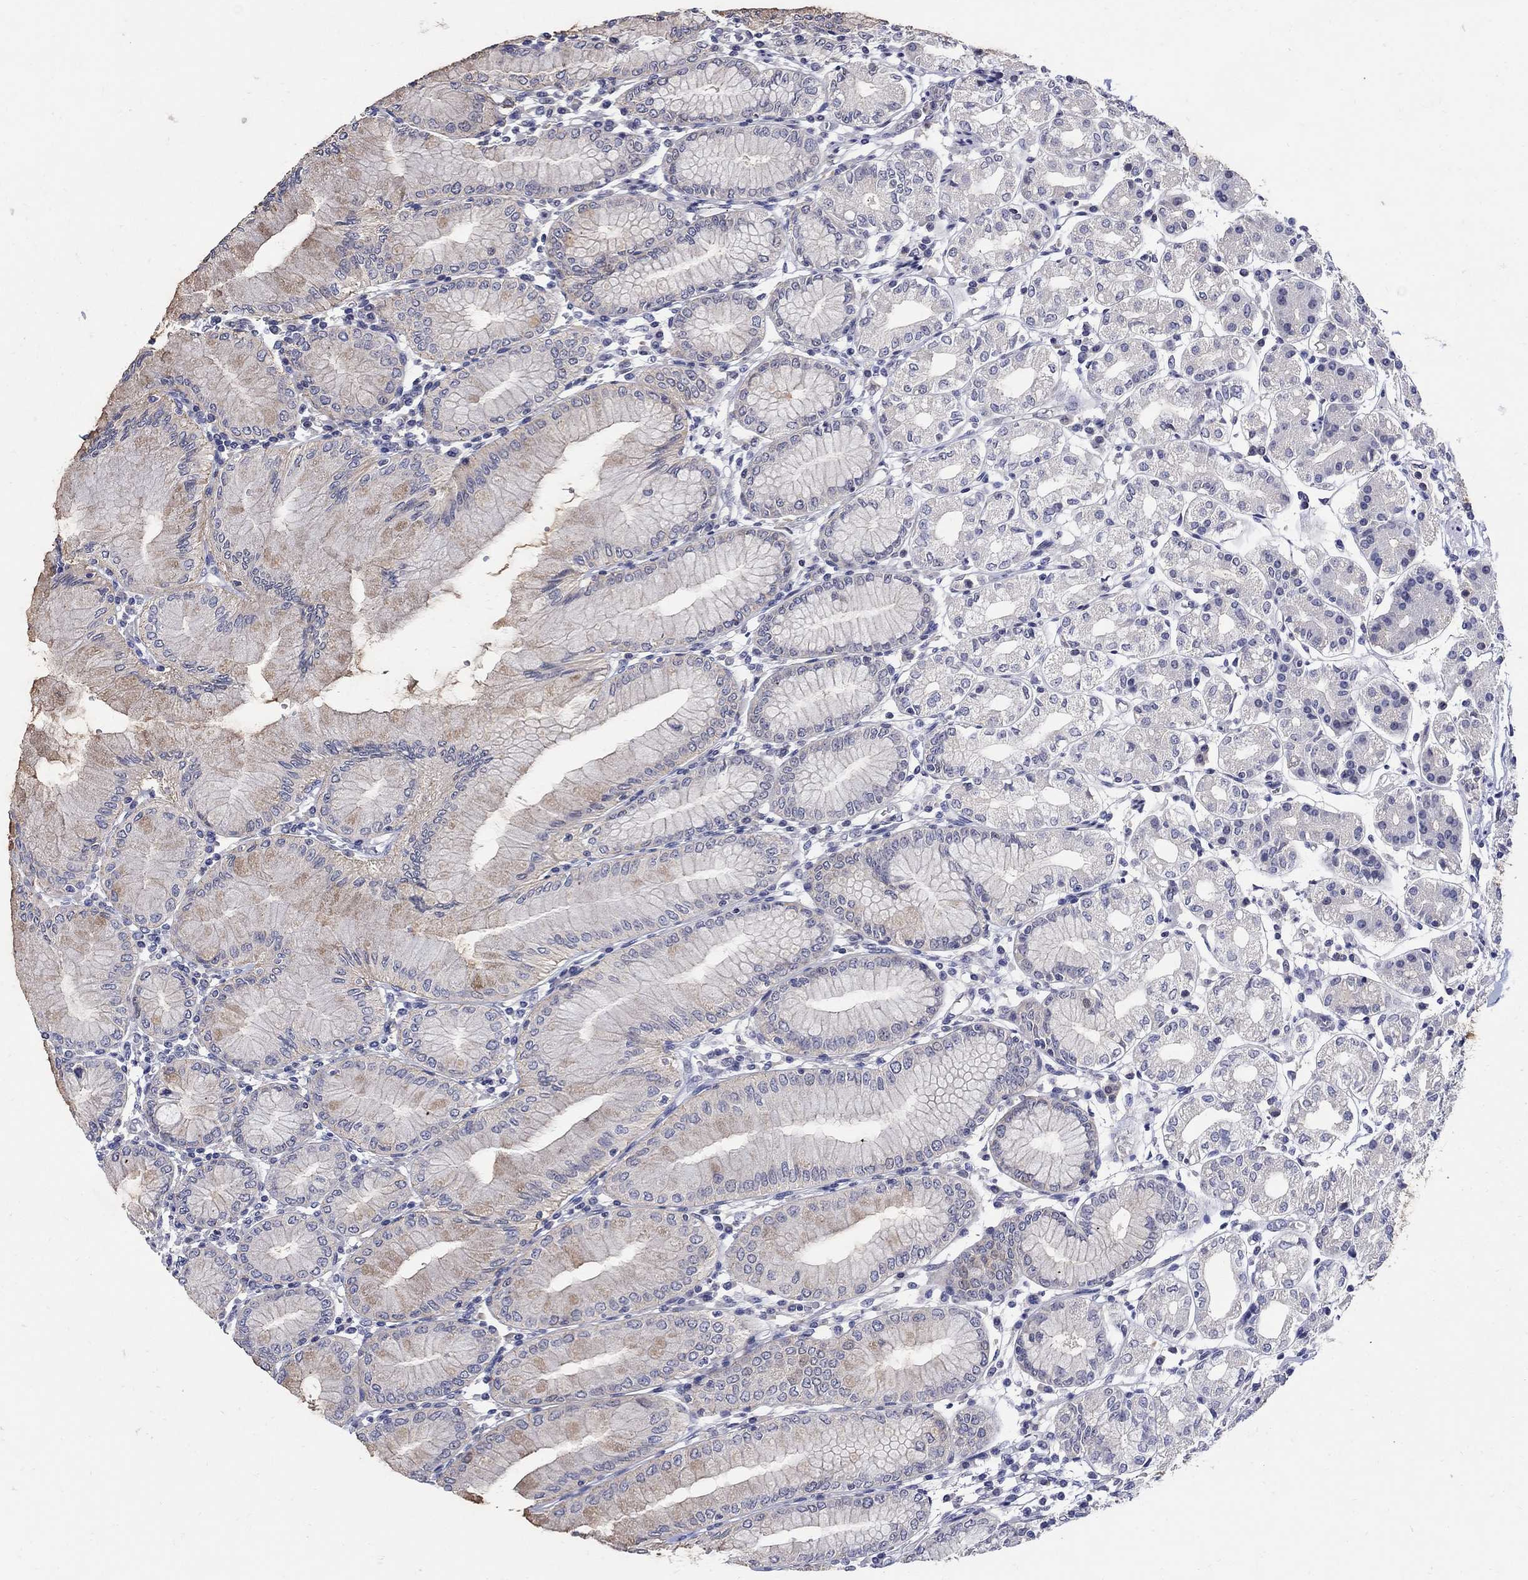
{"staining": {"intensity": "negative", "quantity": "none", "location": "none"}, "tissue": "stomach", "cell_type": "Glandular cells", "image_type": "normal", "snomed": [{"axis": "morphology", "description": "Normal tissue, NOS"}, {"axis": "topography", "description": "Skeletal muscle"}, {"axis": "topography", "description": "Stomach"}], "caption": "Immunohistochemical staining of unremarkable human stomach demonstrates no significant expression in glandular cells. The staining is performed using DAB brown chromogen with nuclei counter-stained in using hematoxylin.", "gene": "CETN1", "patient": {"sex": "female", "age": 57}}